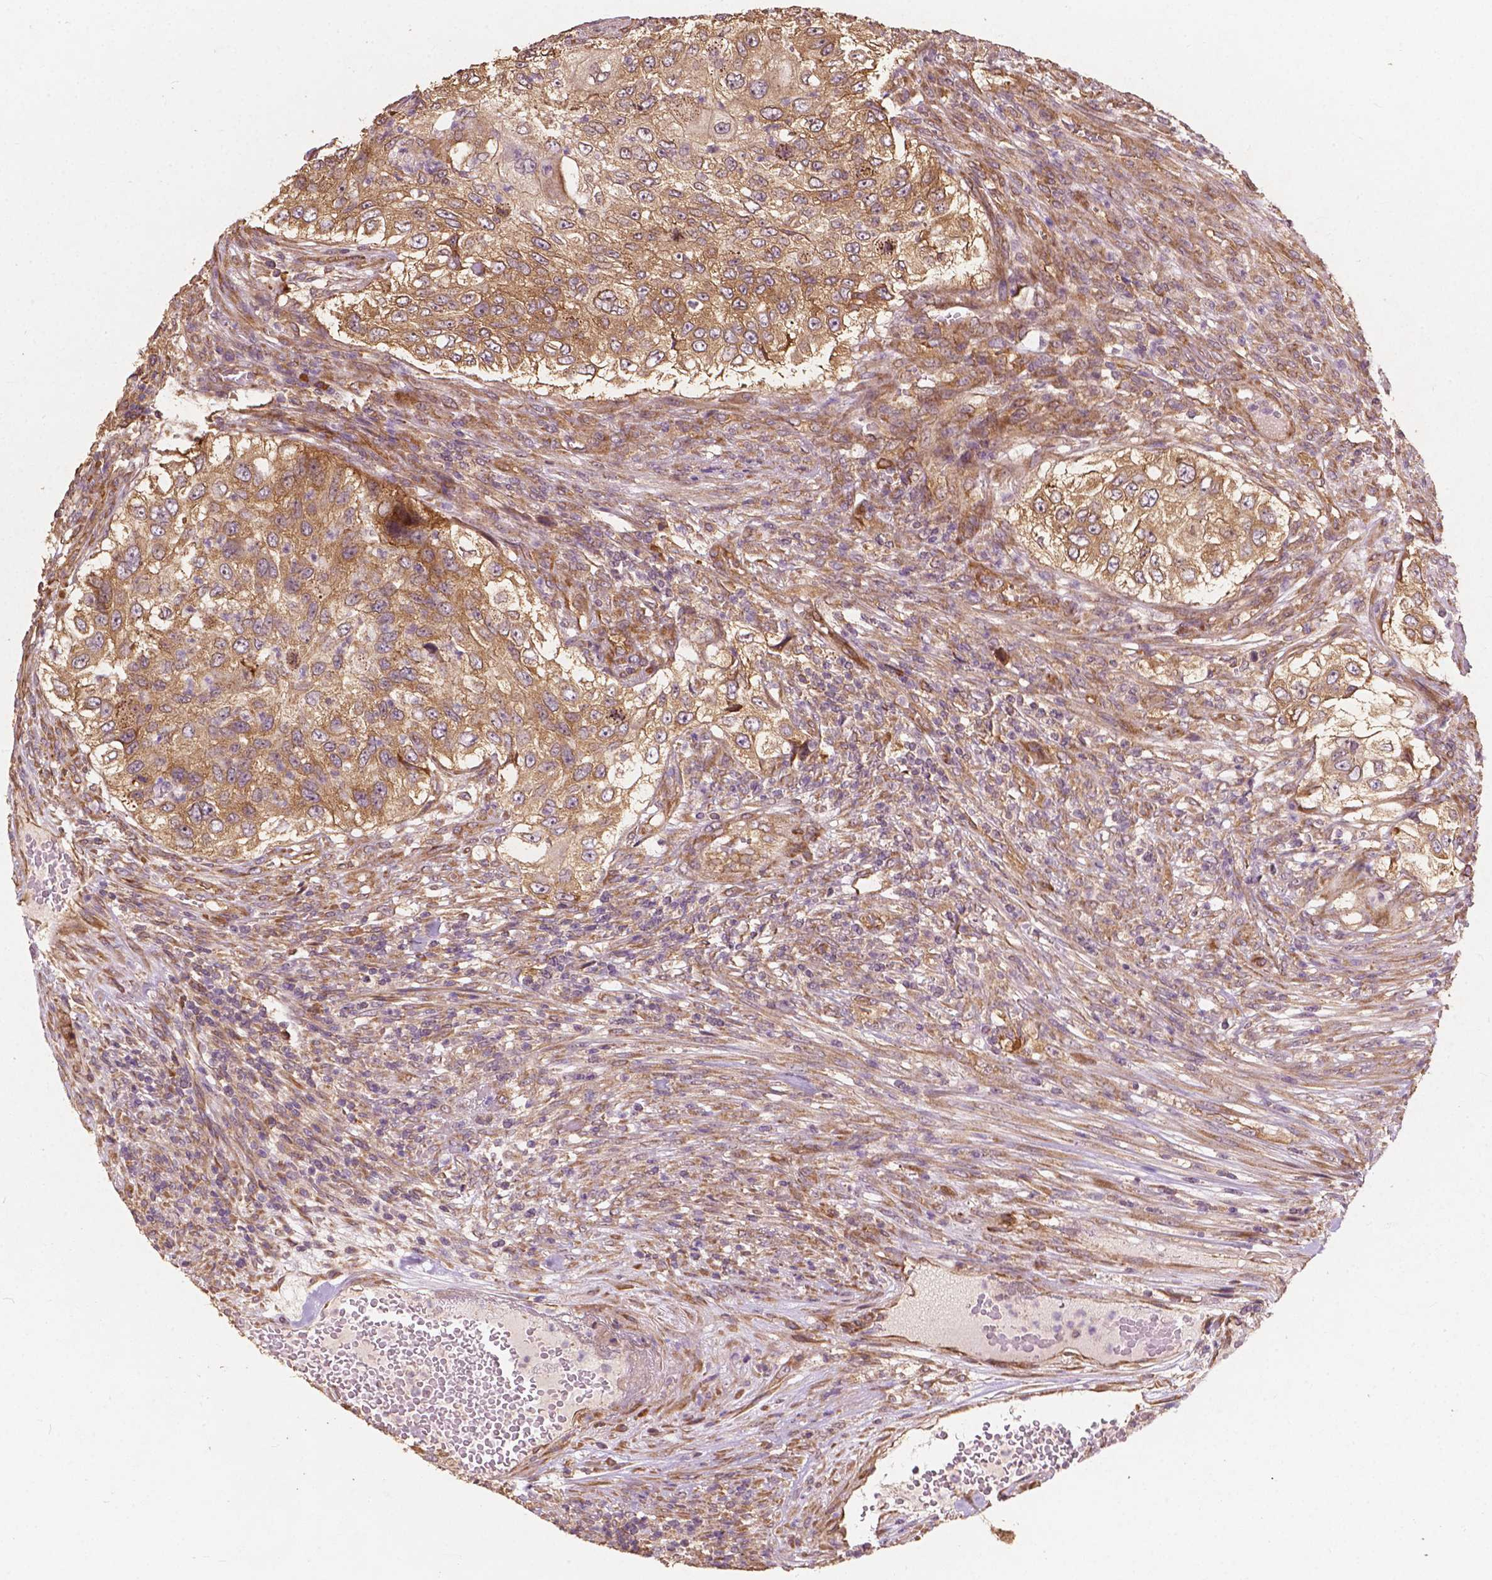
{"staining": {"intensity": "moderate", "quantity": ">75%", "location": "cytoplasmic/membranous"}, "tissue": "urothelial cancer", "cell_type": "Tumor cells", "image_type": "cancer", "snomed": [{"axis": "morphology", "description": "Urothelial carcinoma, High grade"}, {"axis": "topography", "description": "Urinary bladder"}], "caption": "Moderate cytoplasmic/membranous staining for a protein is seen in approximately >75% of tumor cells of urothelial cancer using immunohistochemistry (IHC).", "gene": "G3BP1", "patient": {"sex": "female", "age": 60}}